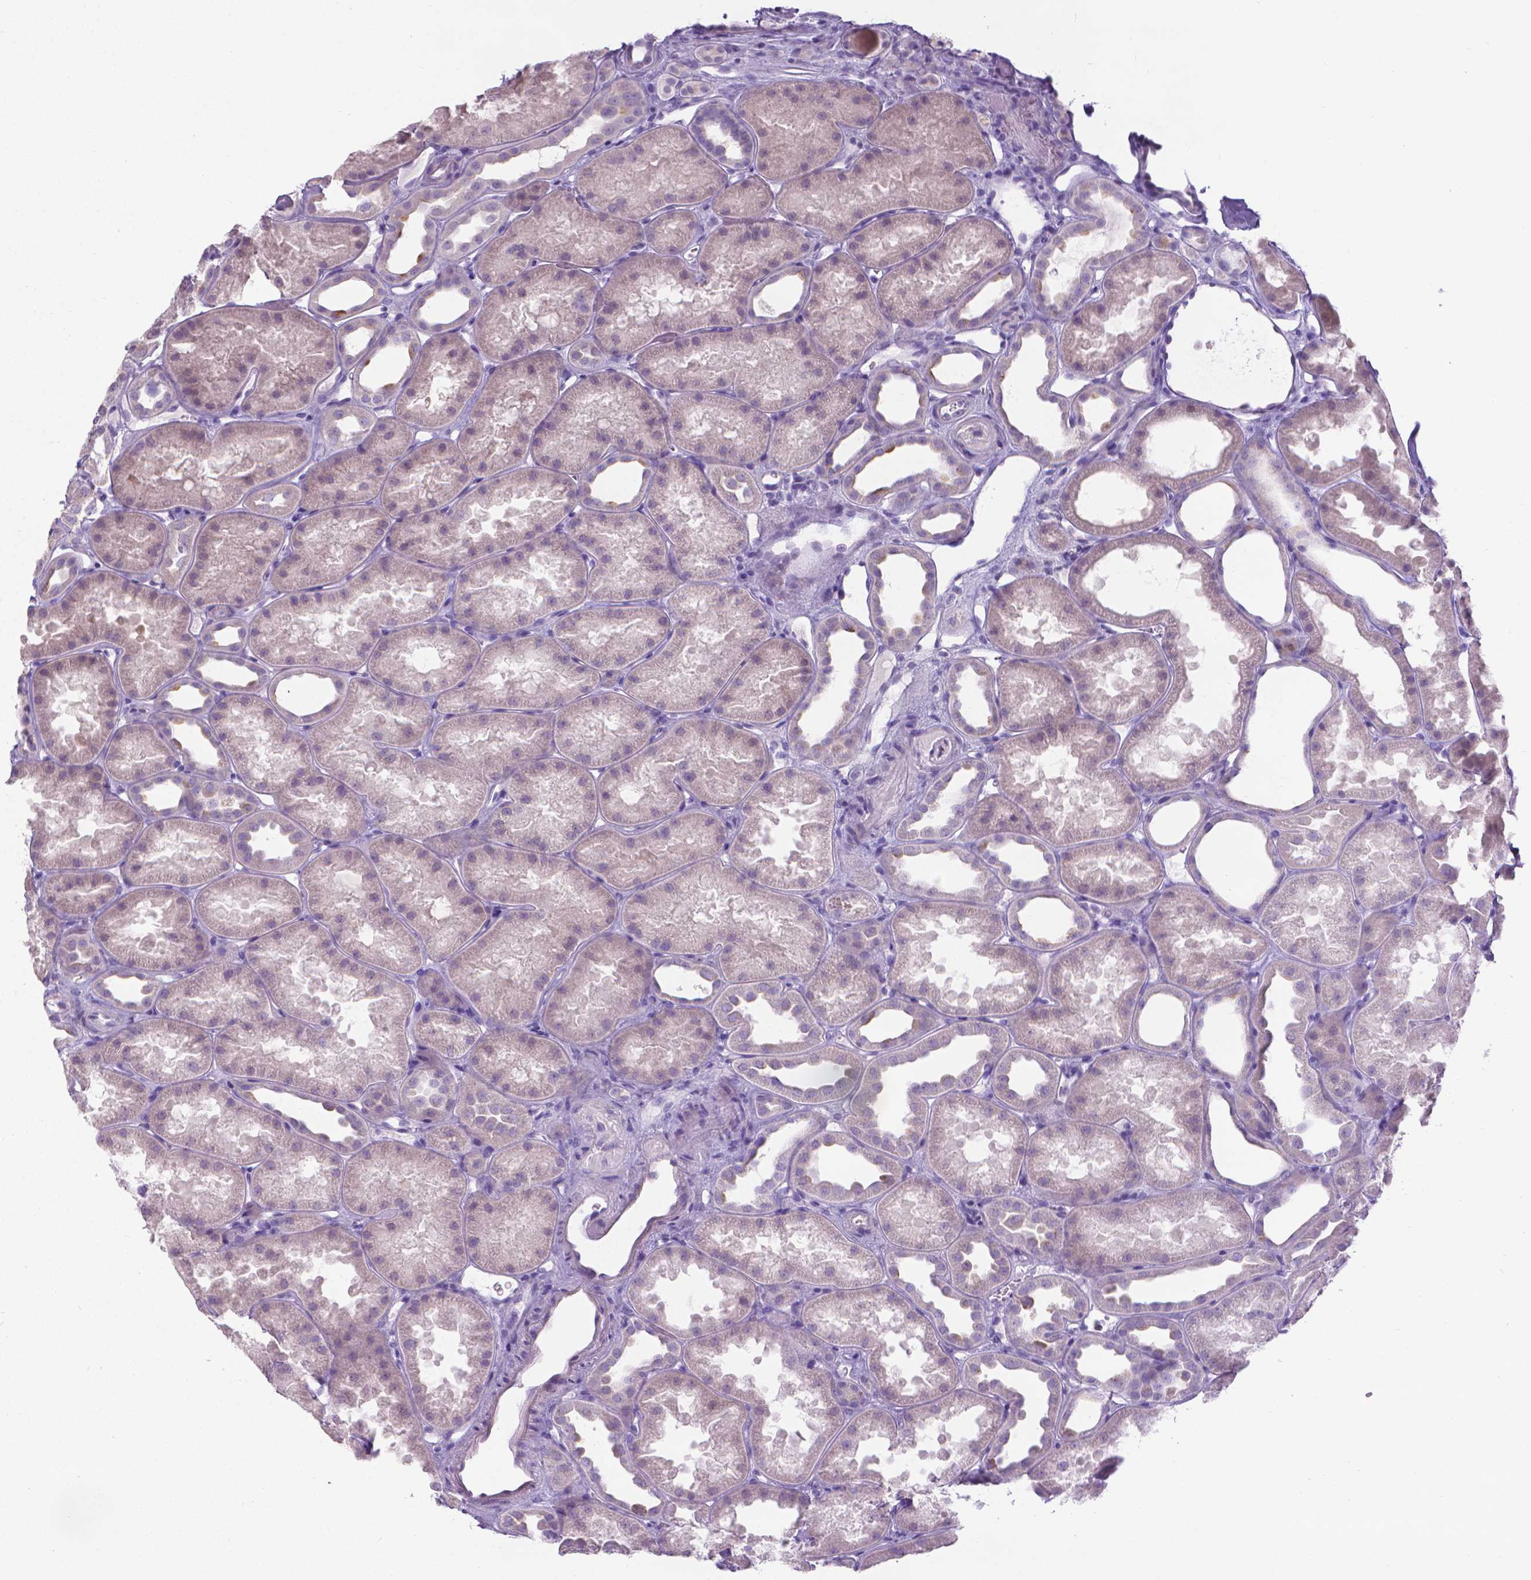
{"staining": {"intensity": "negative", "quantity": "none", "location": "none"}, "tissue": "kidney", "cell_type": "Cells in glomeruli", "image_type": "normal", "snomed": [{"axis": "morphology", "description": "Normal tissue, NOS"}, {"axis": "topography", "description": "Kidney"}], "caption": "An image of kidney stained for a protein reveals no brown staining in cells in glomeruli.", "gene": "SPAG6", "patient": {"sex": "male", "age": 61}}